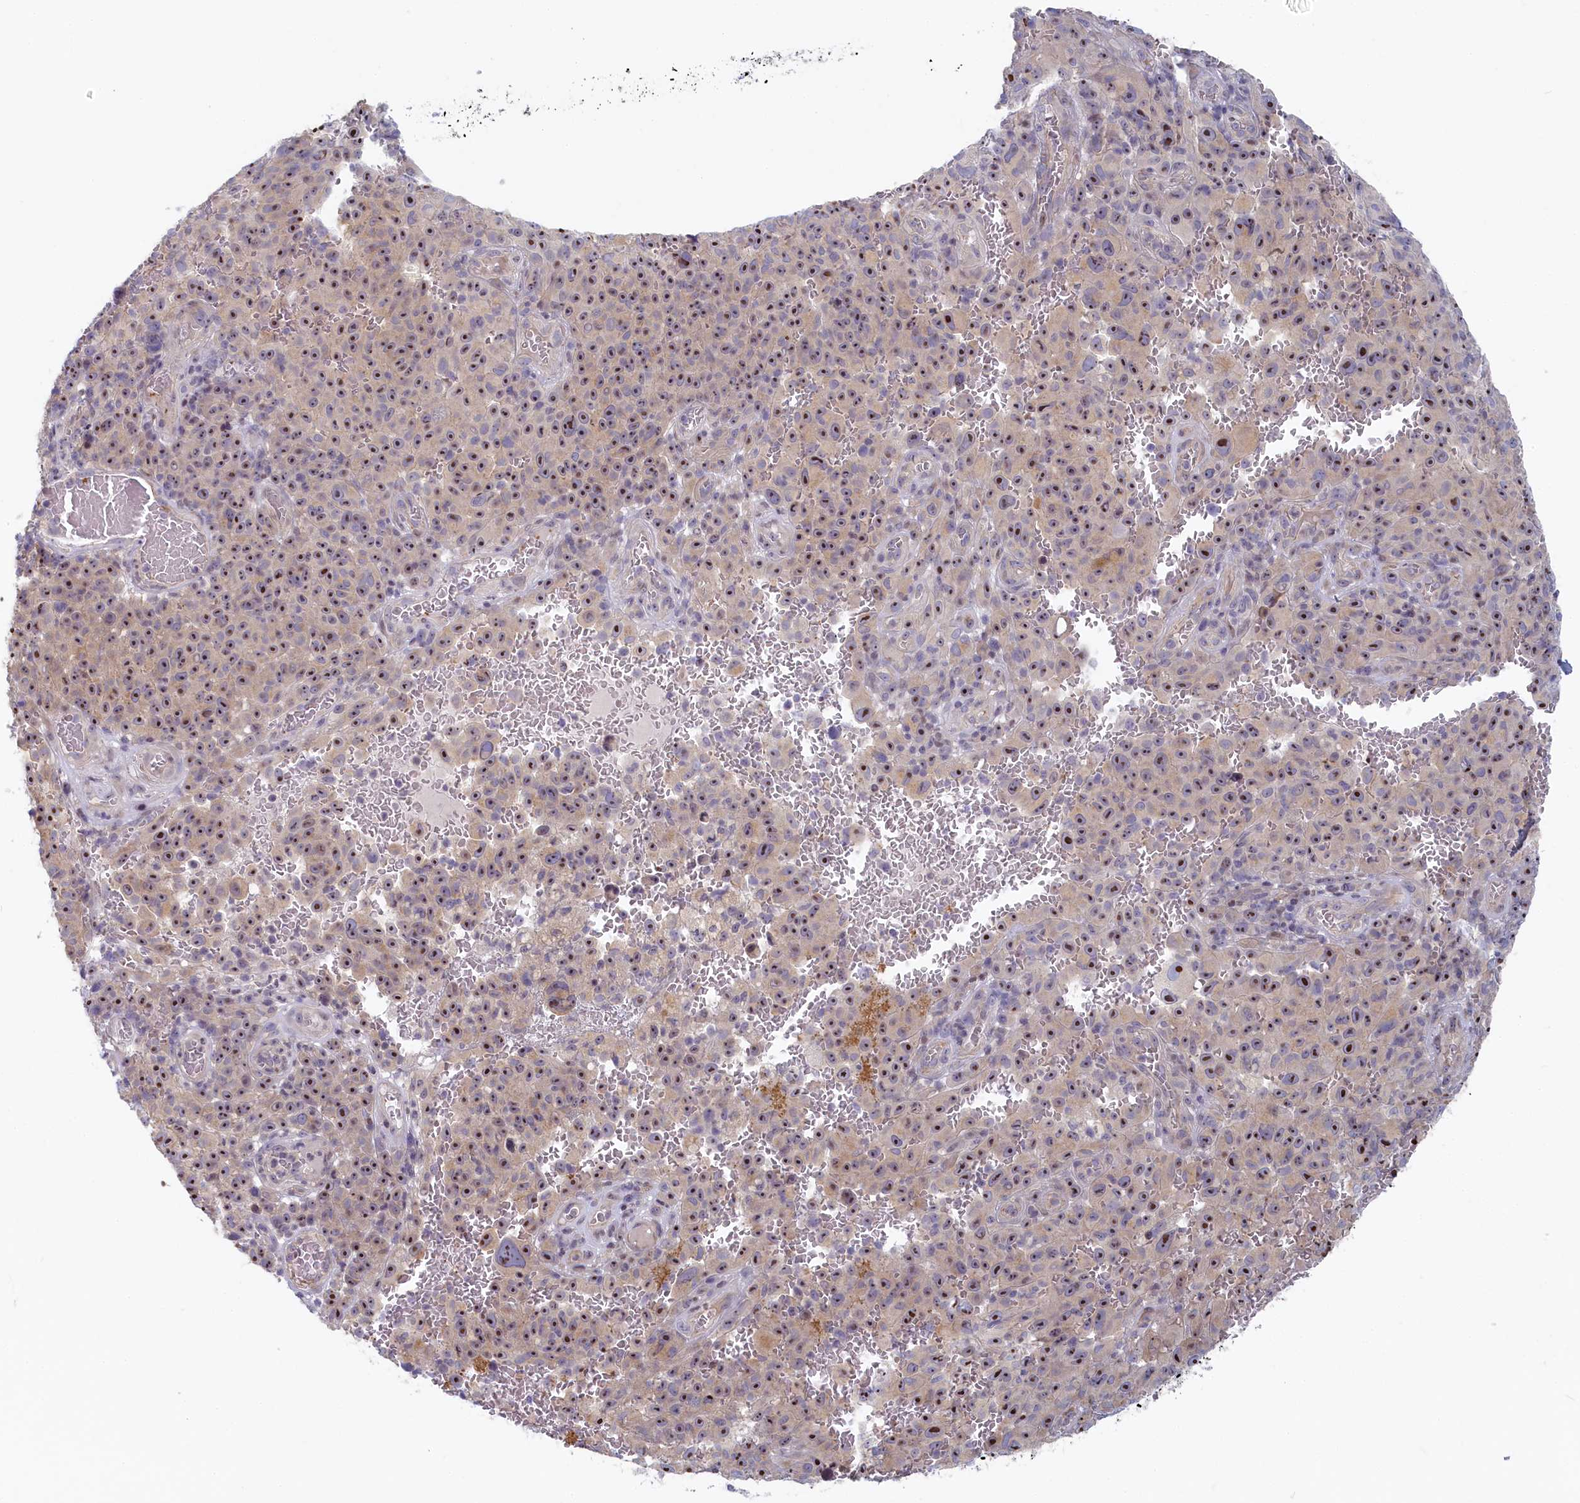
{"staining": {"intensity": "moderate", "quantity": ">75%", "location": "nuclear"}, "tissue": "melanoma", "cell_type": "Tumor cells", "image_type": "cancer", "snomed": [{"axis": "morphology", "description": "Malignant melanoma, NOS"}, {"axis": "topography", "description": "Skin"}], "caption": "Human malignant melanoma stained with a protein marker shows moderate staining in tumor cells.", "gene": "INTS4", "patient": {"sex": "female", "age": 82}}